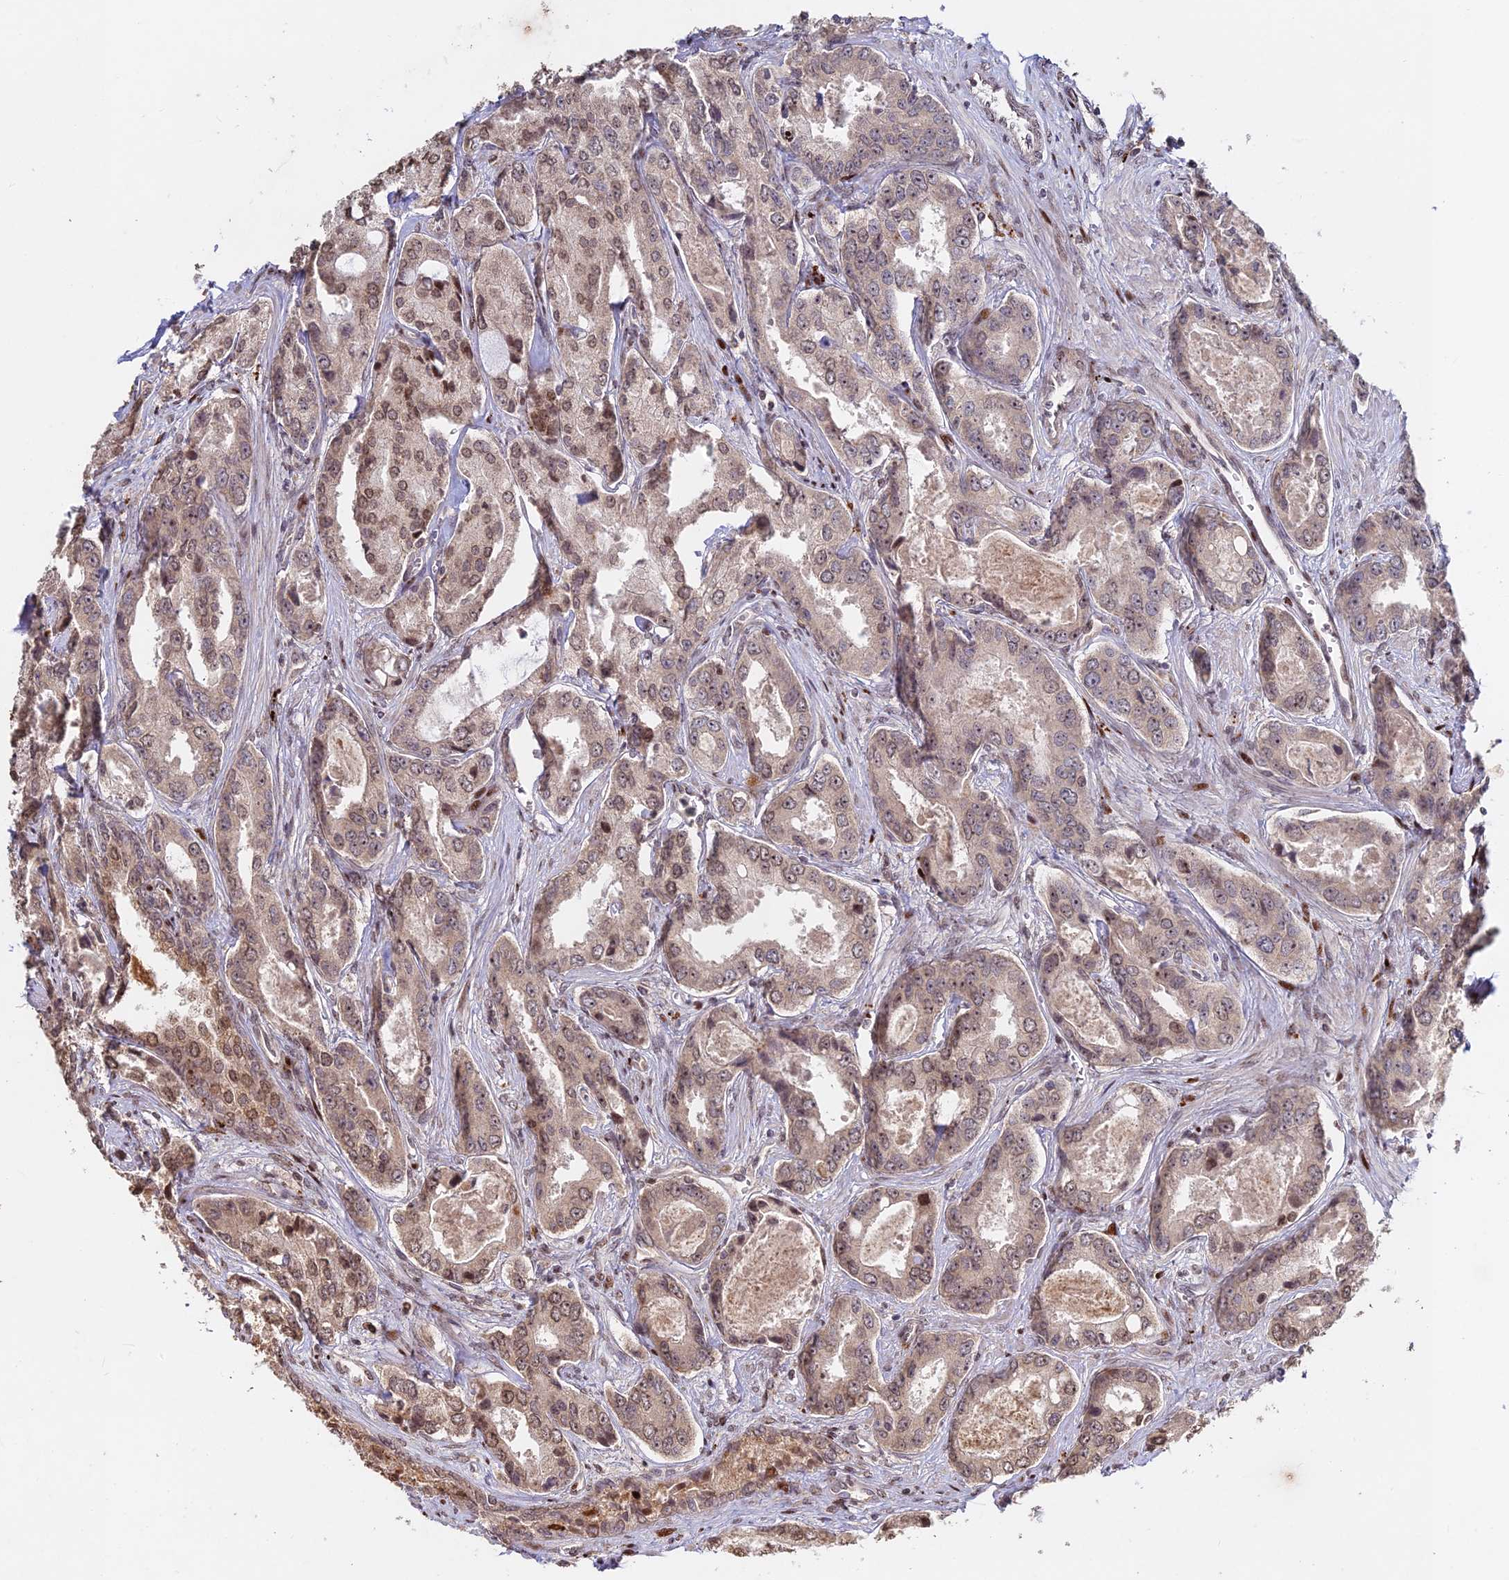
{"staining": {"intensity": "moderate", "quantity": ">75%", "location": "cytoplasmic/membranous,nuclear"}, "tissue": "prostate cancer", "cell_type": "Tumor cells", "image_type": "cancer", "snomed": [{"axis": "morphology", "description": "Adenocarcinoma, Low grade"}, {"axis": "topography", "description": "Prostate"}], "caption": "Brown immunohistochemical staining in low-grade adenocarcinoma (prostate) displays moderate cytoplasmic/membranous and nuclear staining in about >75% of tumor cells.", "gene": "RBMS2", "patient": {"sex": "male", "age": 68}}